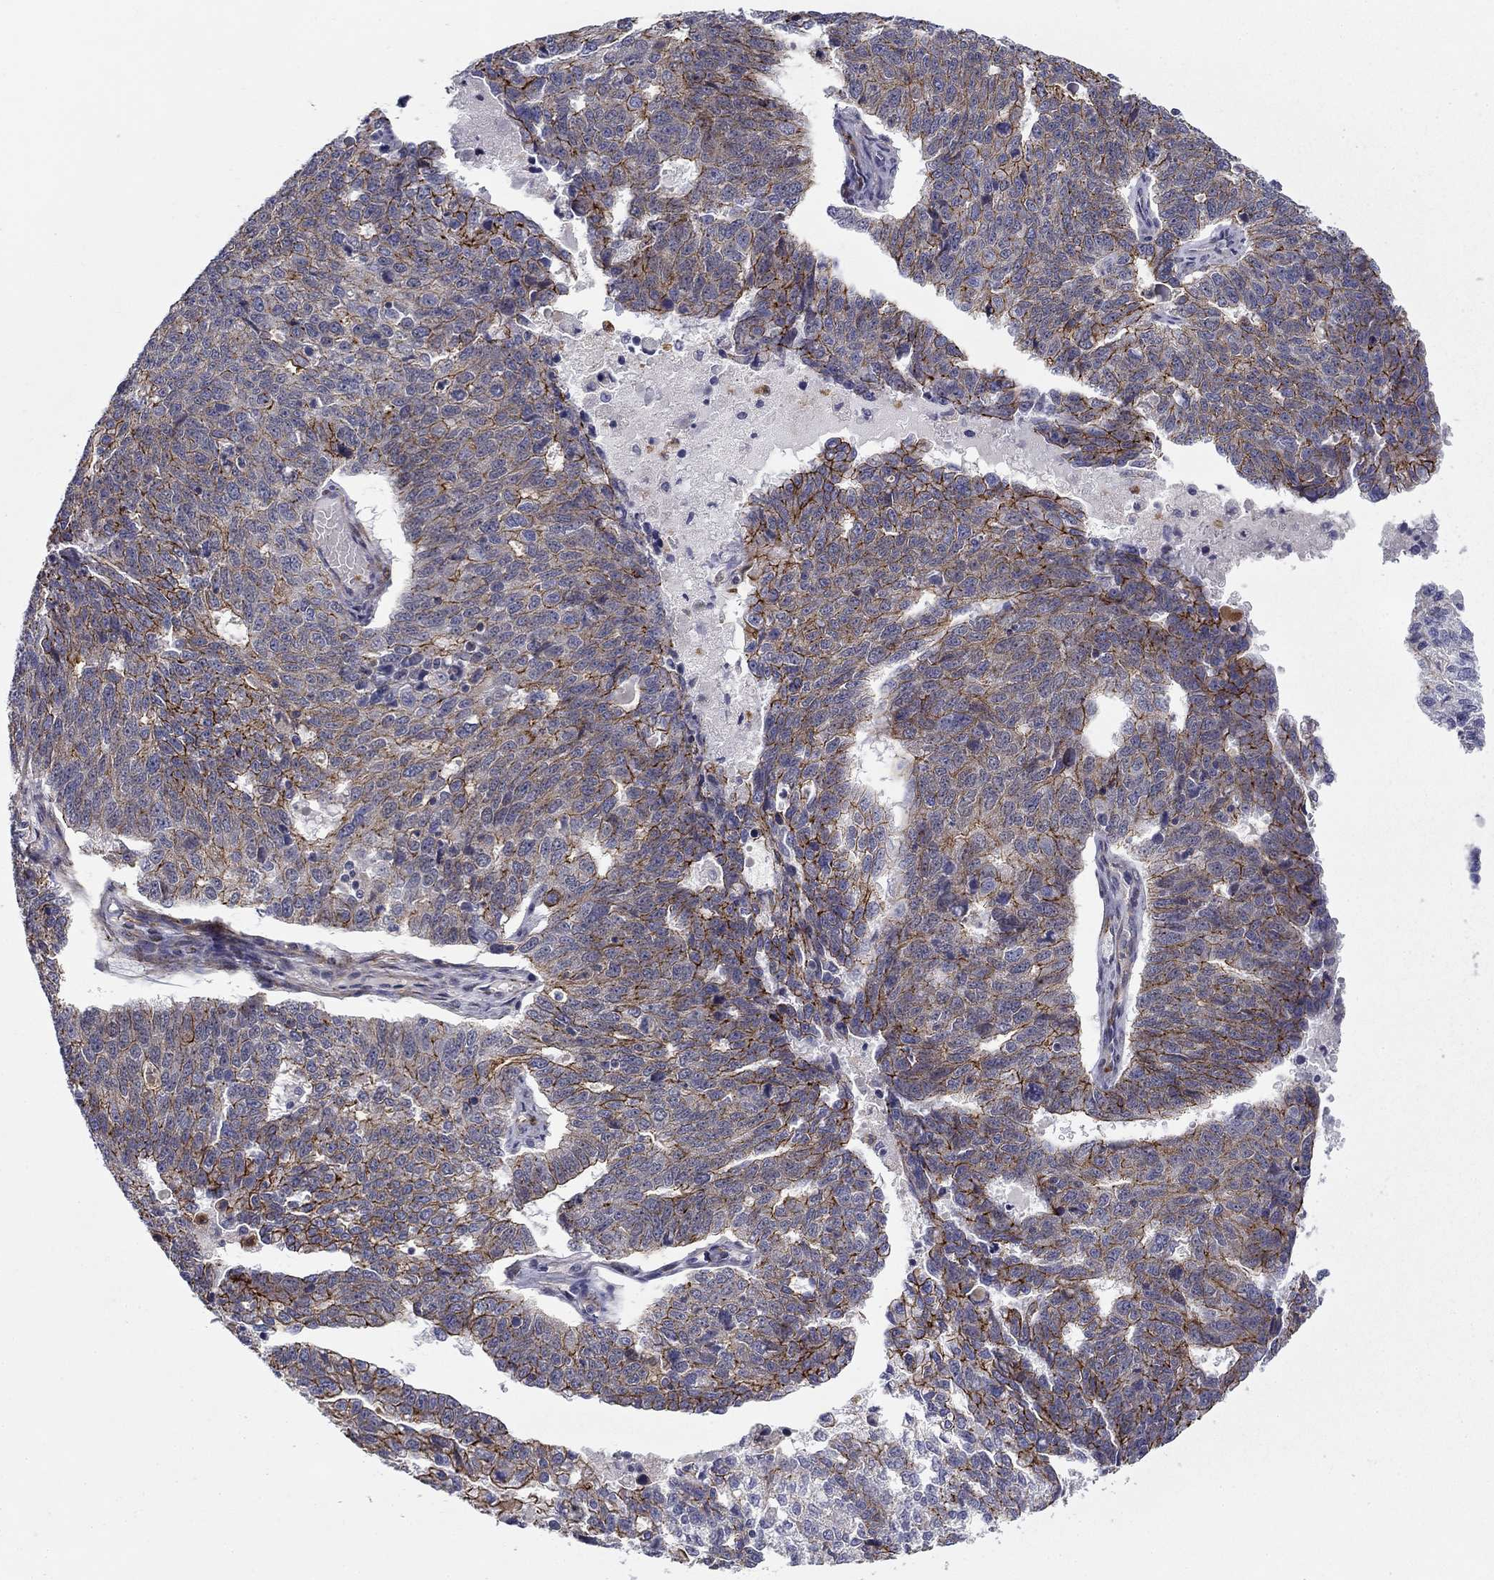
{"staining": {"intensity": "strong", "quantity": "25%-75%", "location": "cytoplasmic/membranous"}, "tissue": "ovarian cancer", "cell_type": "Tumor cells", "image_type": "cancer", "snomed": [{"axis": "morphology", "description": "Cystadenocarcinoma, serous, NOS"}, {"axis": "topography", "description": "Ovary"}], "caption": "DAB immunohistochemical staining of human ovarian cancer exhibits strong cytoplasmic/membranous protein staining in approximately 25%-75% of tumor cells.", "gene": "KRBA1", "patient": {"sex": "female", "age": 71}}